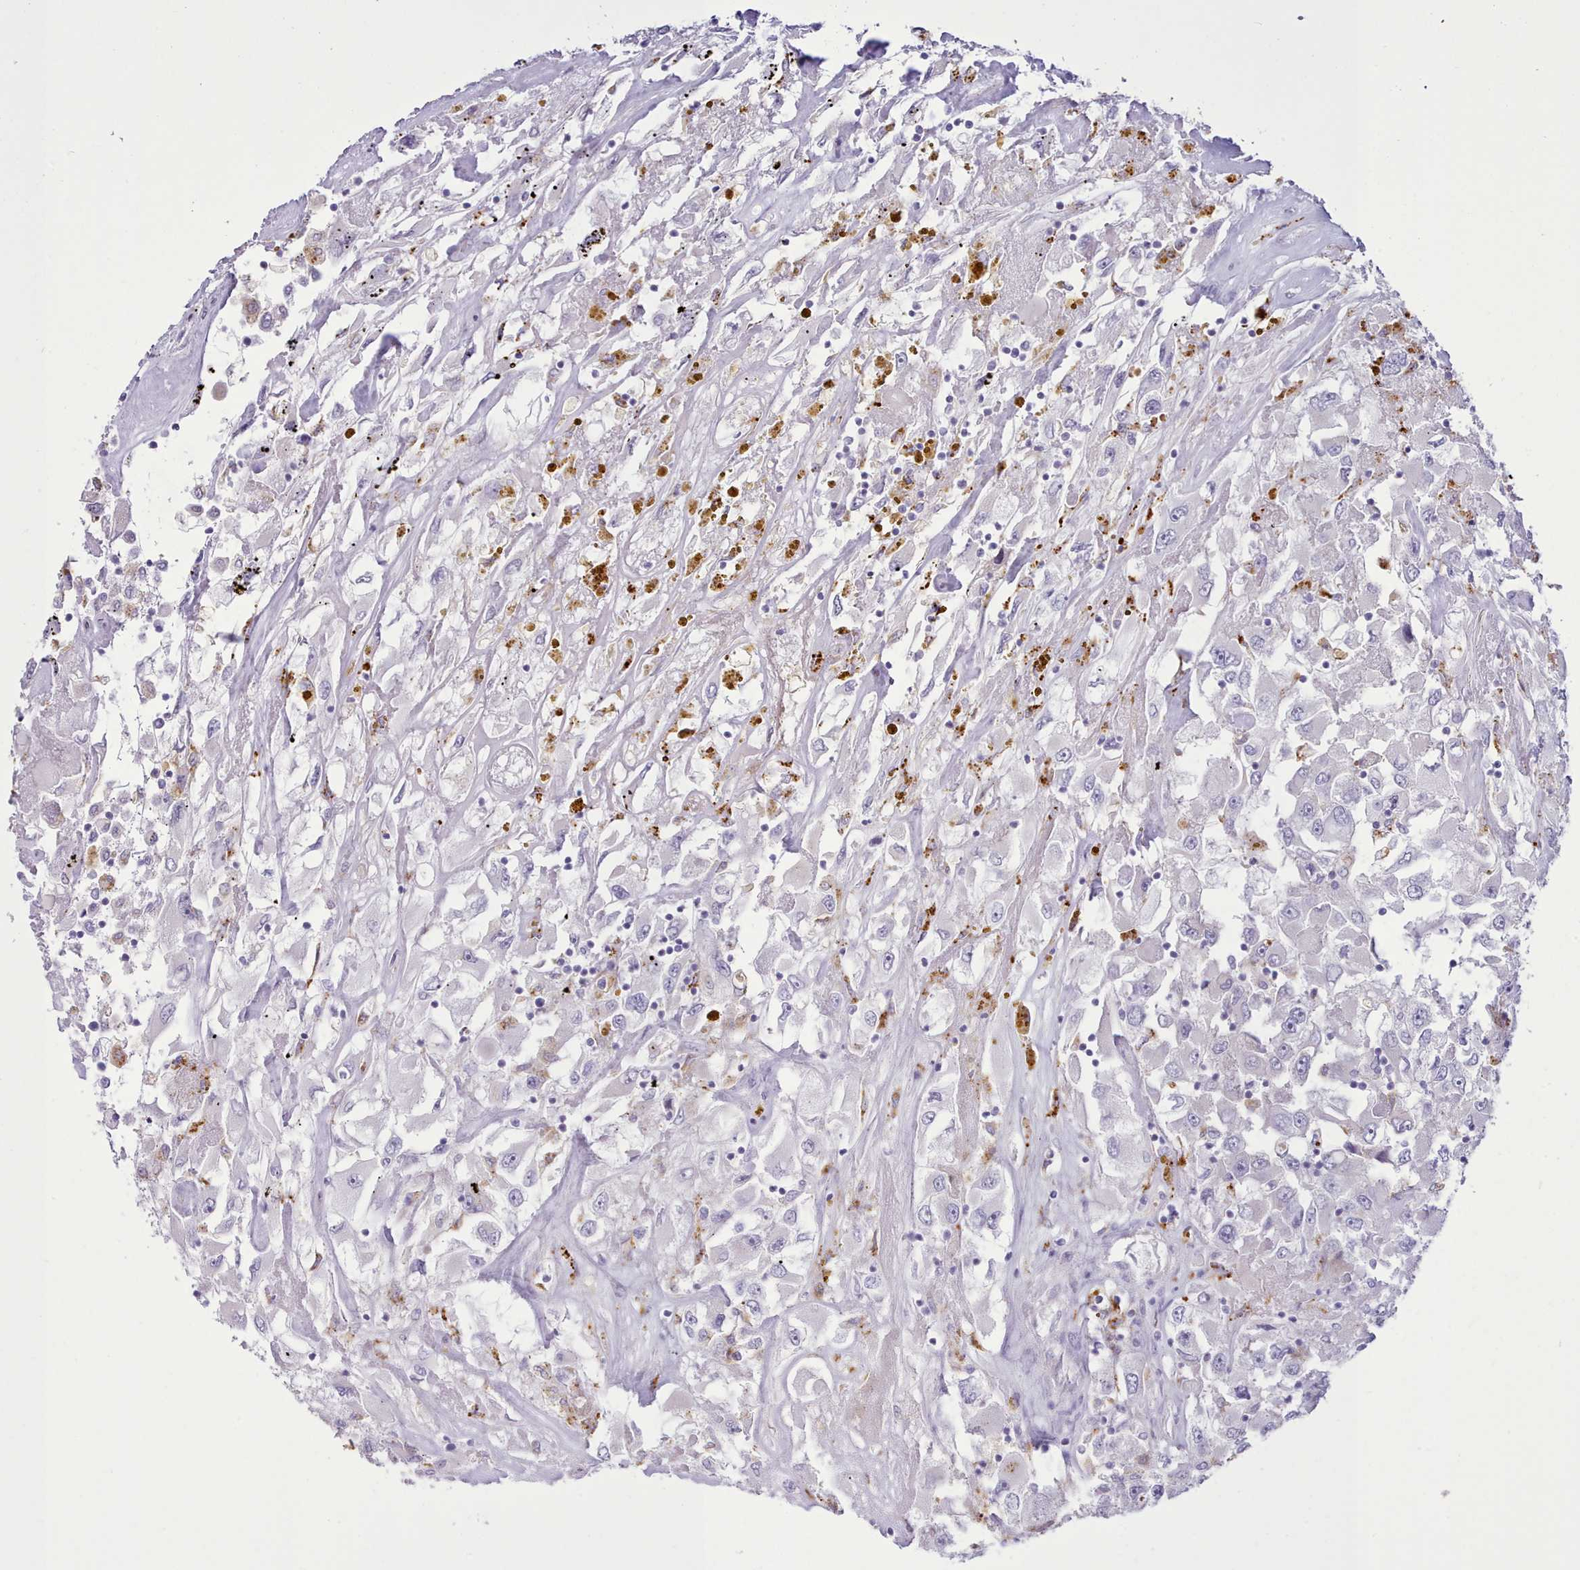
{"staining": {"intensity": "moderate", "quantity": "<25%", "location": "cytoplasmic/membranous"}, "tissue": "renal cancer", "cell_type": "Tumor cells", "image_type": "cancer", "snomed": [{"axis": "morphology", "description": "Adenocarcinoma, NOS"}, {"axis": "topography", "description": "Kidney"}], "caption": "High-magnification brightfield microscopy of renal adenocarcinoma stained with DAB (brown) and counterstained with hematoxylin (blue). tumor cells exhibit moderate cytoplasmic/membranous positivity is present in approximately<25% of cells.", "gene": "SRD5A1", "patient": {"sex": "female", "age": 52}}